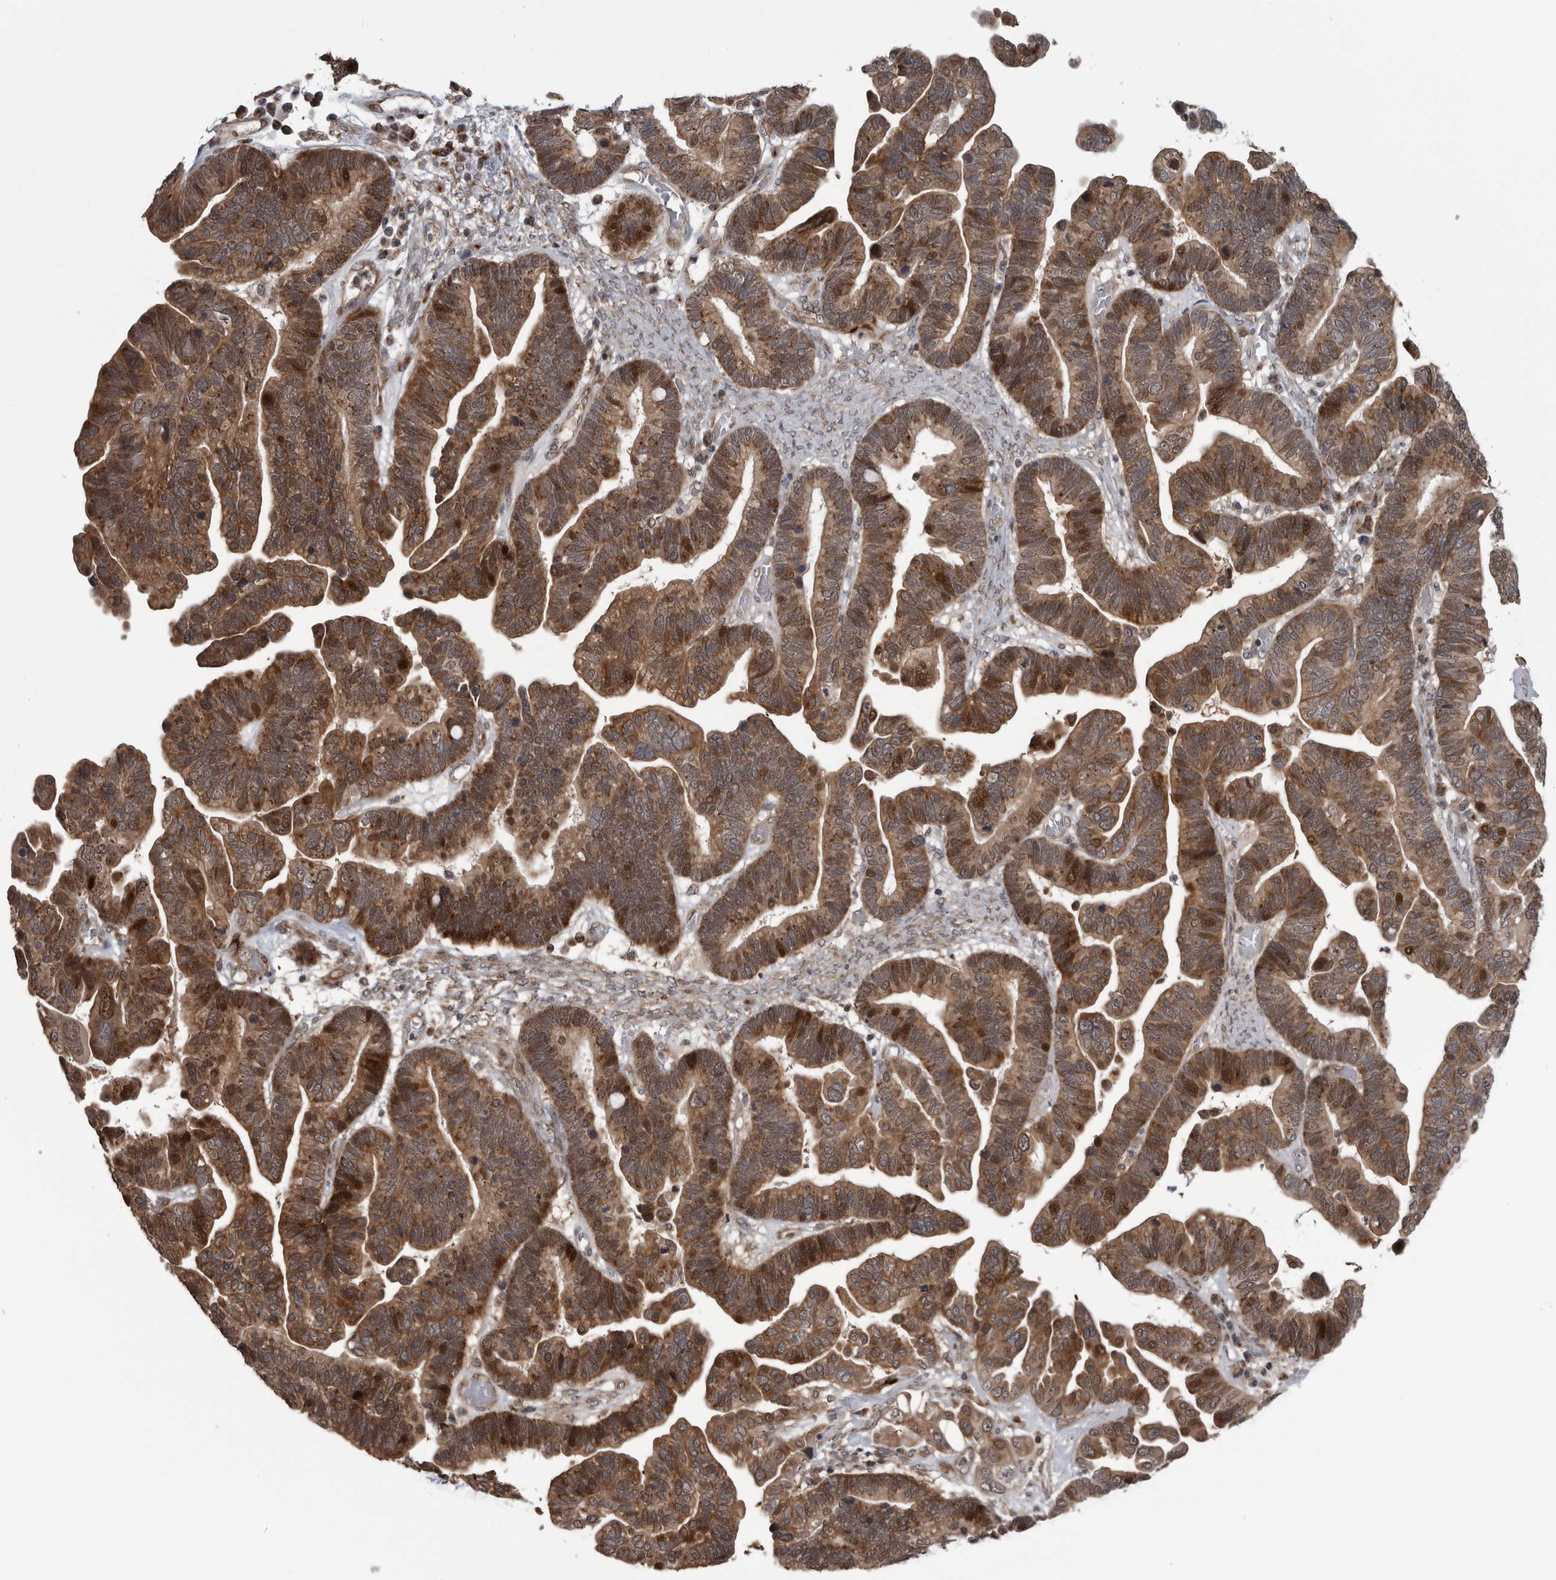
{"staining": {"intensity": "moderate", "quantity": ">75%", "location": "cytoplasmic/membranous,nuclear"}, "tissue": "ovarian cancer", "cell_type": "Tumor cells", "image_type": "cancer", "snomed": [{"axis": "morphology", "description": "Cystadenocarcinoma, serous, NOS"}, {"axis": "topography", "description": "Ovary"}], "caption": "A photomicrograph of ovarian serous cystadenocarcinoma stained for a protein displays moderate cytoplasmic/membranous and nuclear brown staining in tumor cells.", "gene": "FAAP100", "patient": {"sex": "female", "age": 56}}